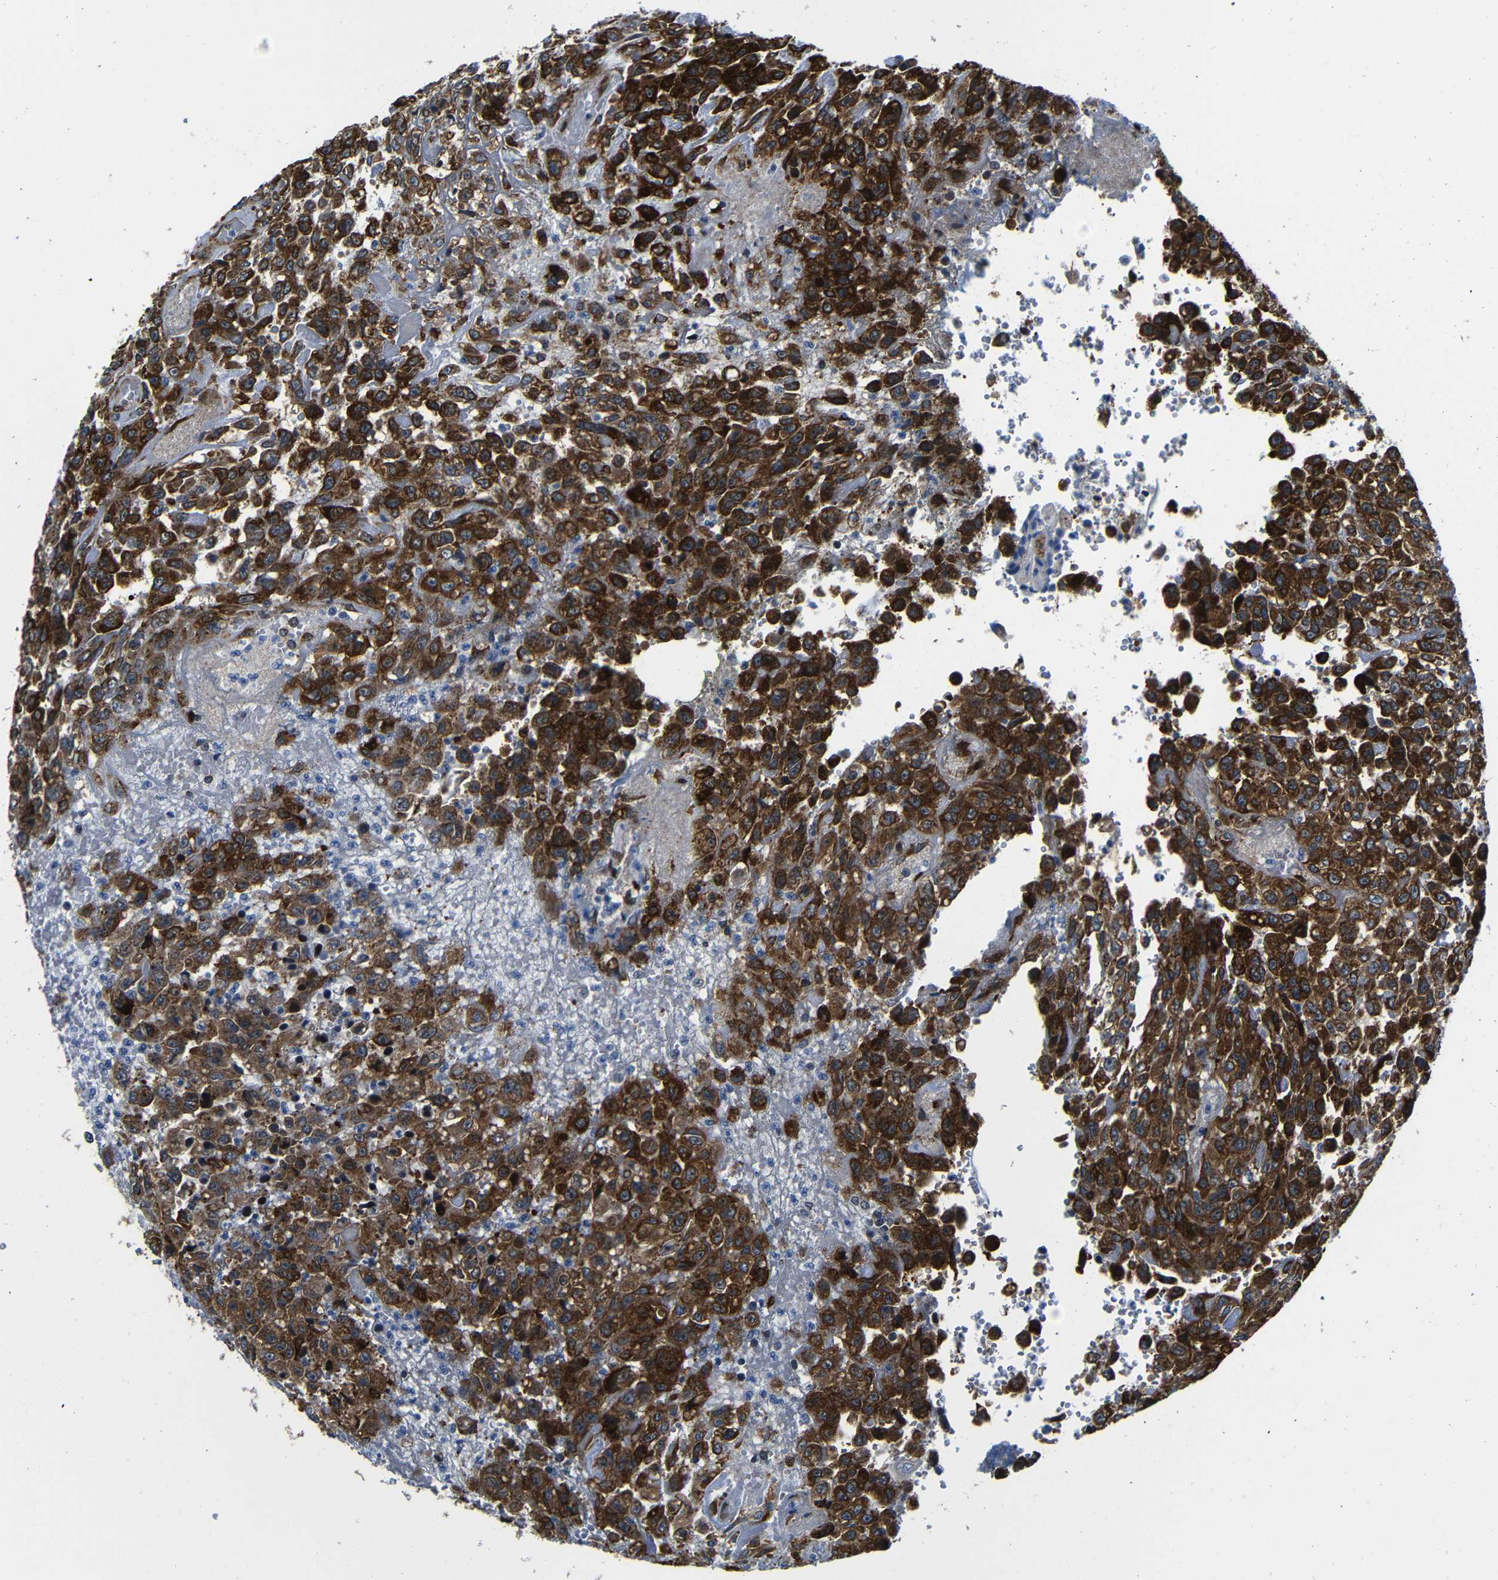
{"staining": {"intensity": "strong", "quantity": ">75%", "location": "cytoplasmic/membranous"}, "tissue": "urothelial cancer", "cell_type": "Tumor cells", "image_type": "cancer", "snomed": [{"axis": "morphology", "description": "Urothelial carcinoma, High grade"}, {"axis": "topography", "description": "Urinary bladder"}], "caption": "There is high levels of strong cytoplasmic/membranous positivity in tumor cells of urothelial cancer, as demonstrated by immunohistochemical staining (brown color).", "gene": "ABCE1", "patient": {"sex": "male", "age": 46}}